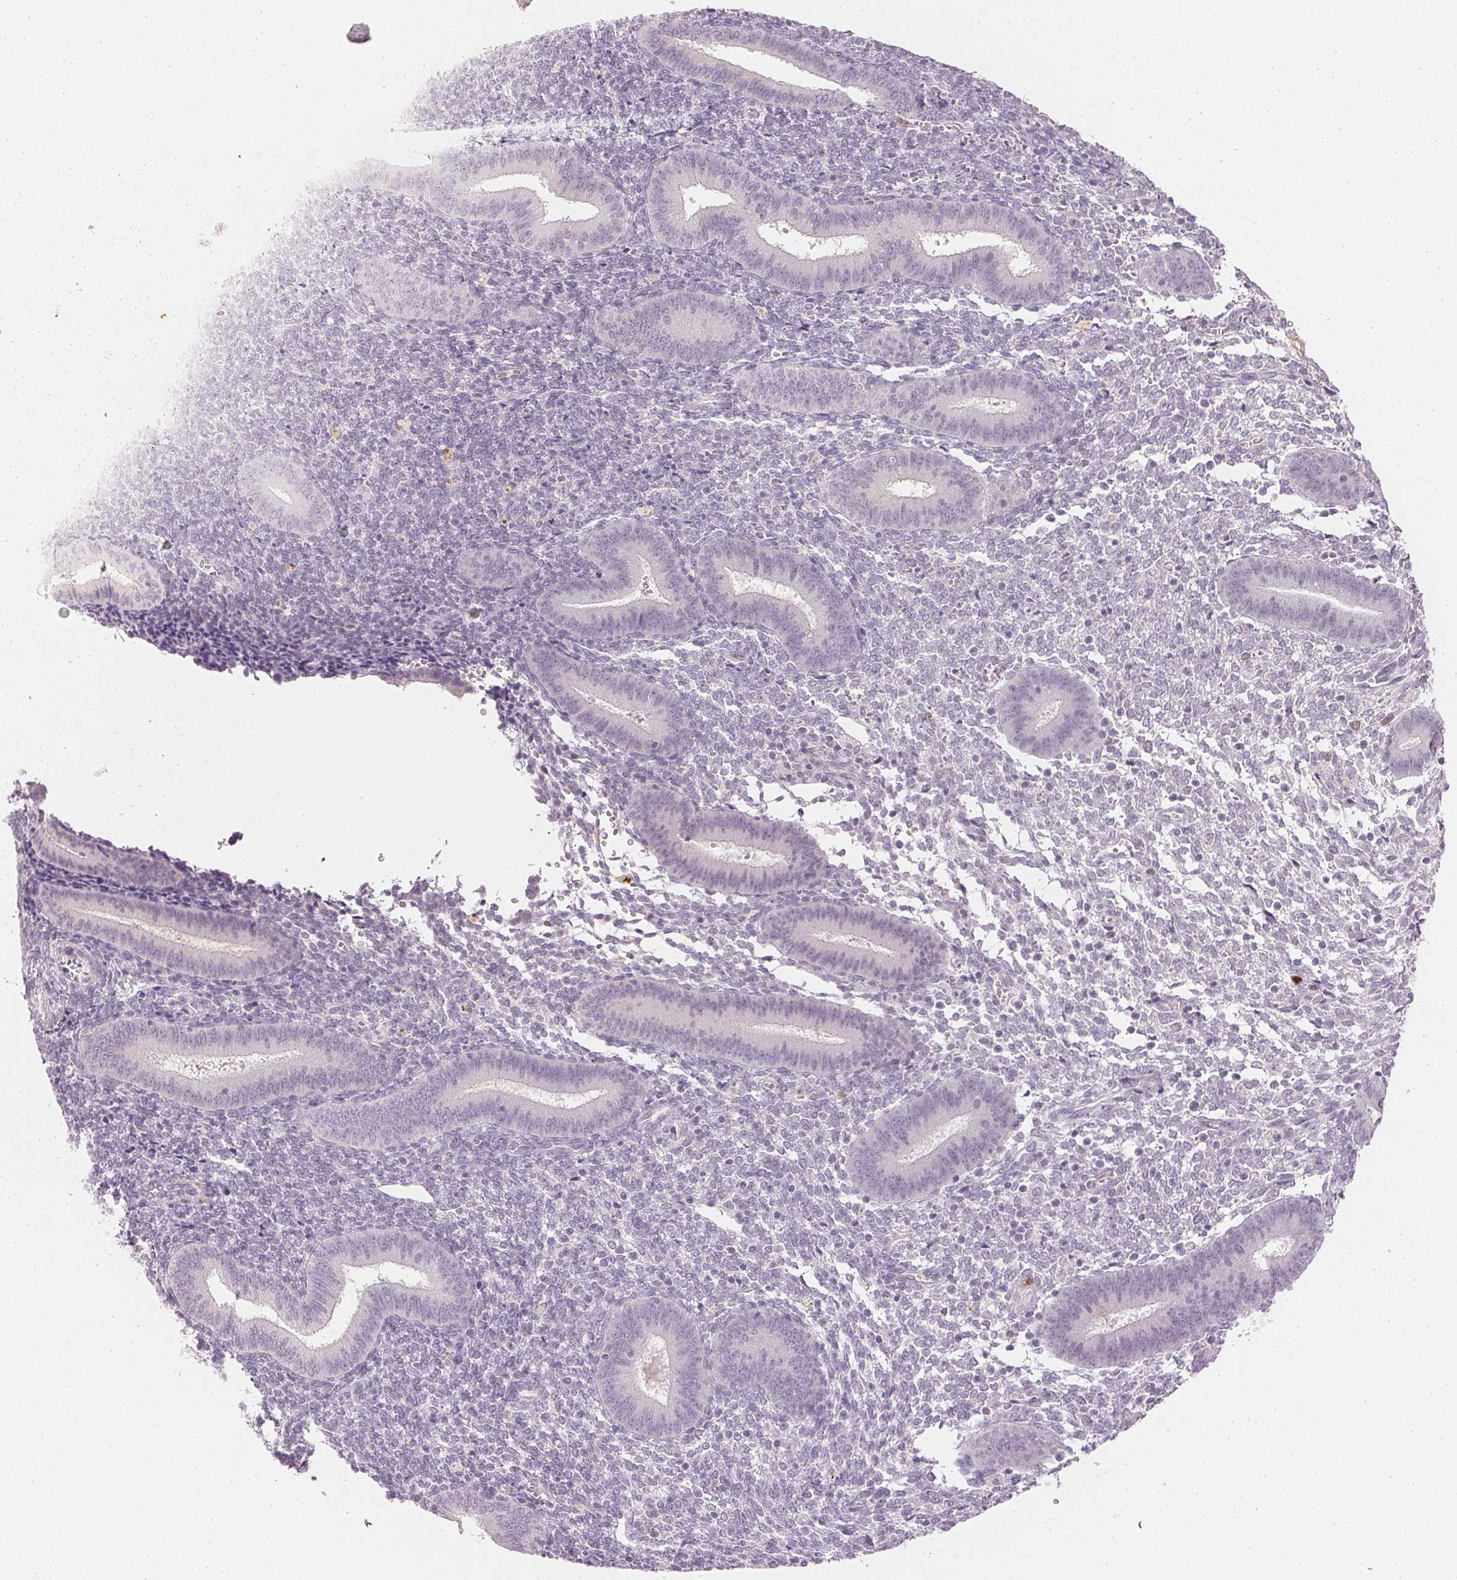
{"staining": {"intensity": "negative", "quantity": "none", "location": "none"}, "tissue": "endometrium", "cell_type": "Cells in endometrial stroma", "image_type": "normal", "snomed": [{"axis": "morphology", "description": "Normal tissue, NOS"}, {"axis": "topography", "description": "Endometrium"}], "caption": "Immunohistochemistry (IHC) micrograph of unremarkable endometrium: human endometrium stained with DAB (3,3'-diaminobenzidine) reveals no significant protein positivity in cells in endometrial stroma.", "gene": "SMTN", "patient": {"sex": "female", "age": 25}}